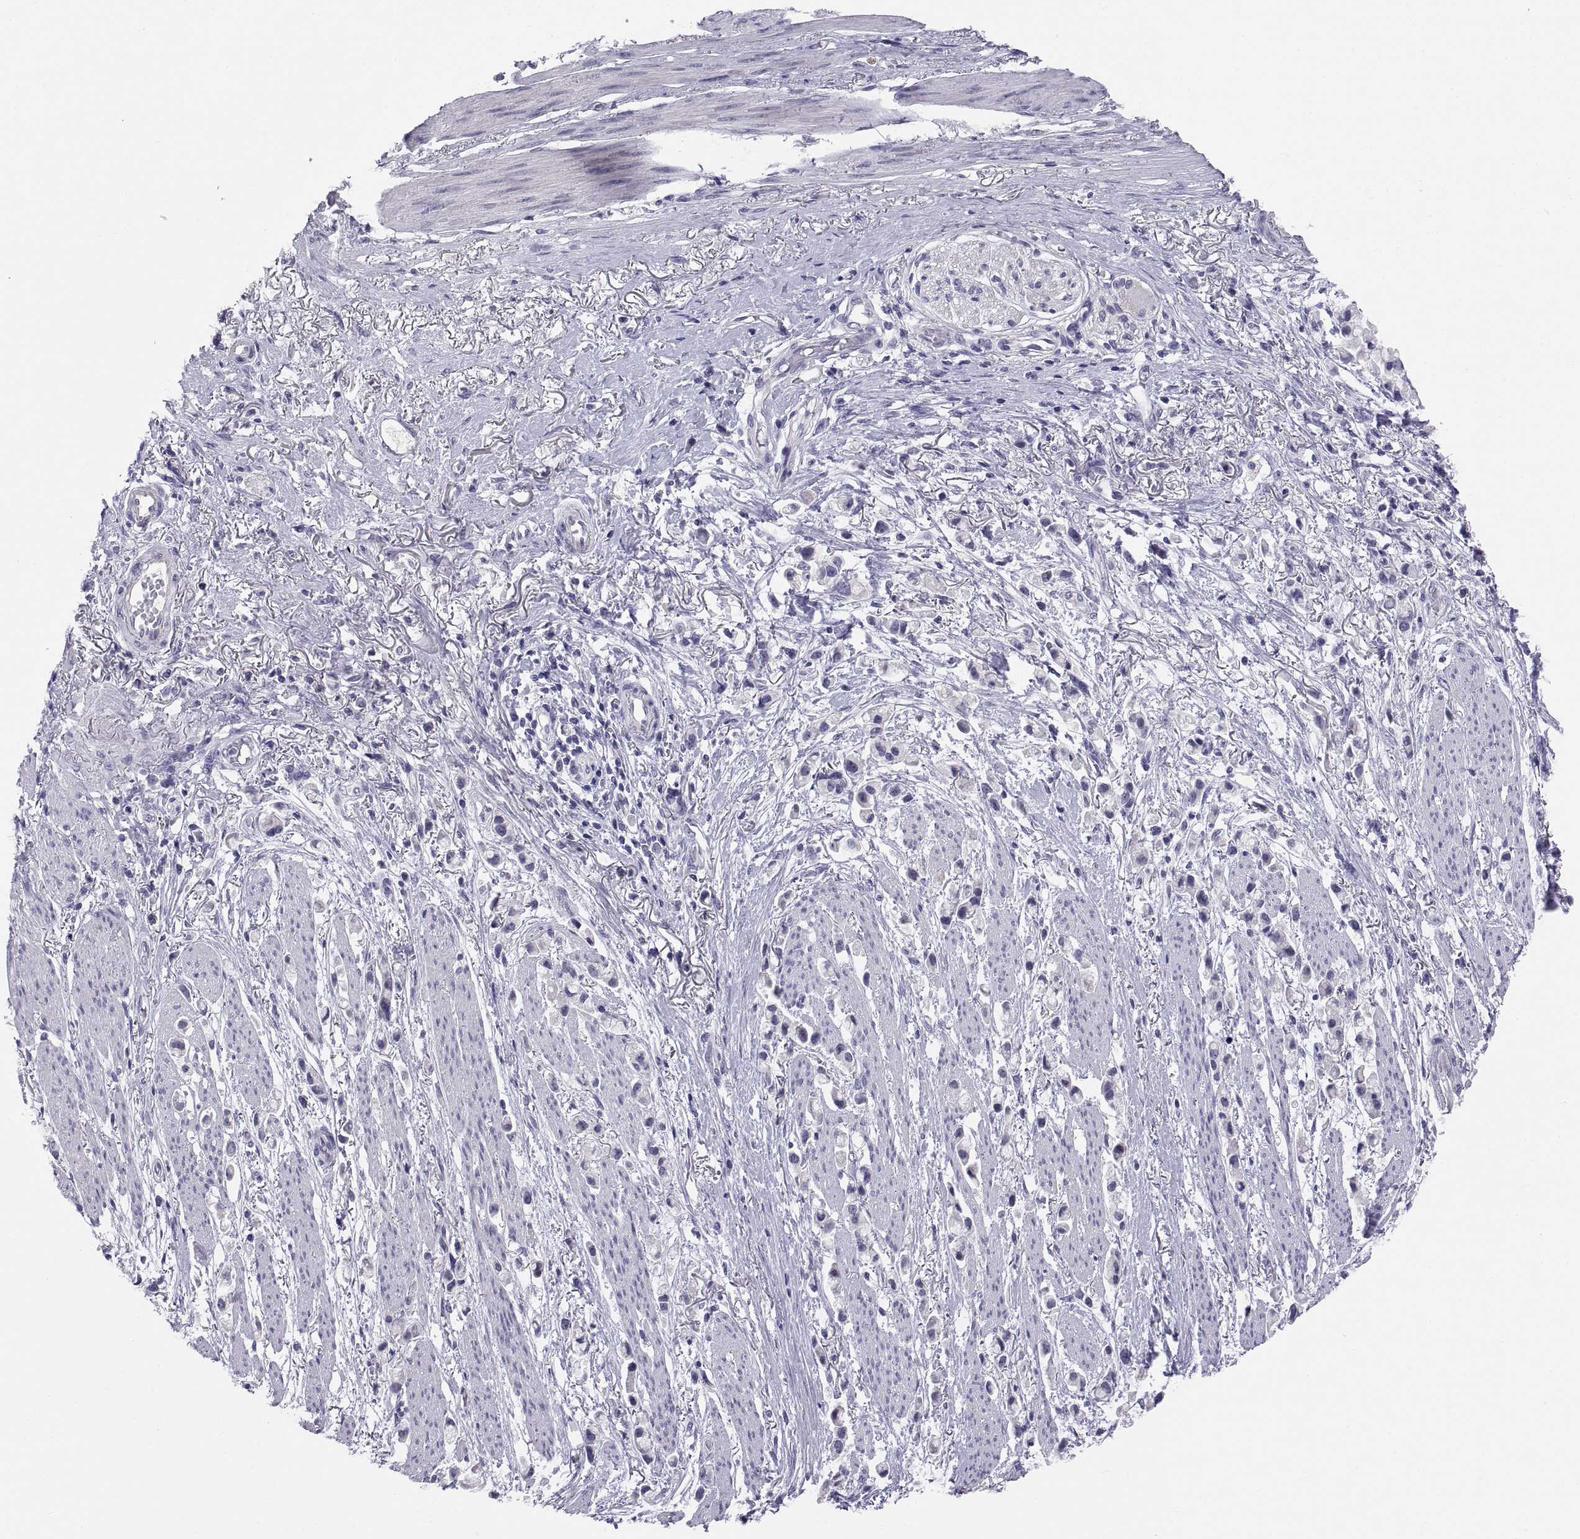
{"staining": {"intensity": "negative", "quantity": "none", "location": "none"}, "tissue": "stomach cancer", "cell_type": "Tumor cells", "image_type": "cancer", "snomed": [{"axis": "morphology", "description": "Adenocarcinoma, NOS"}, {"axis": "topography", "description": "Stomach"}], "caption": "This micrograph is of stomach cancer stained with IHC to label a protein in brown with the nuclei are counter-stained blue. There is no positivity in tumor cells. (DAB IHC, high magnification).", "gene": "TEX13A", "patient": {"sex": "female", "age": 81}}